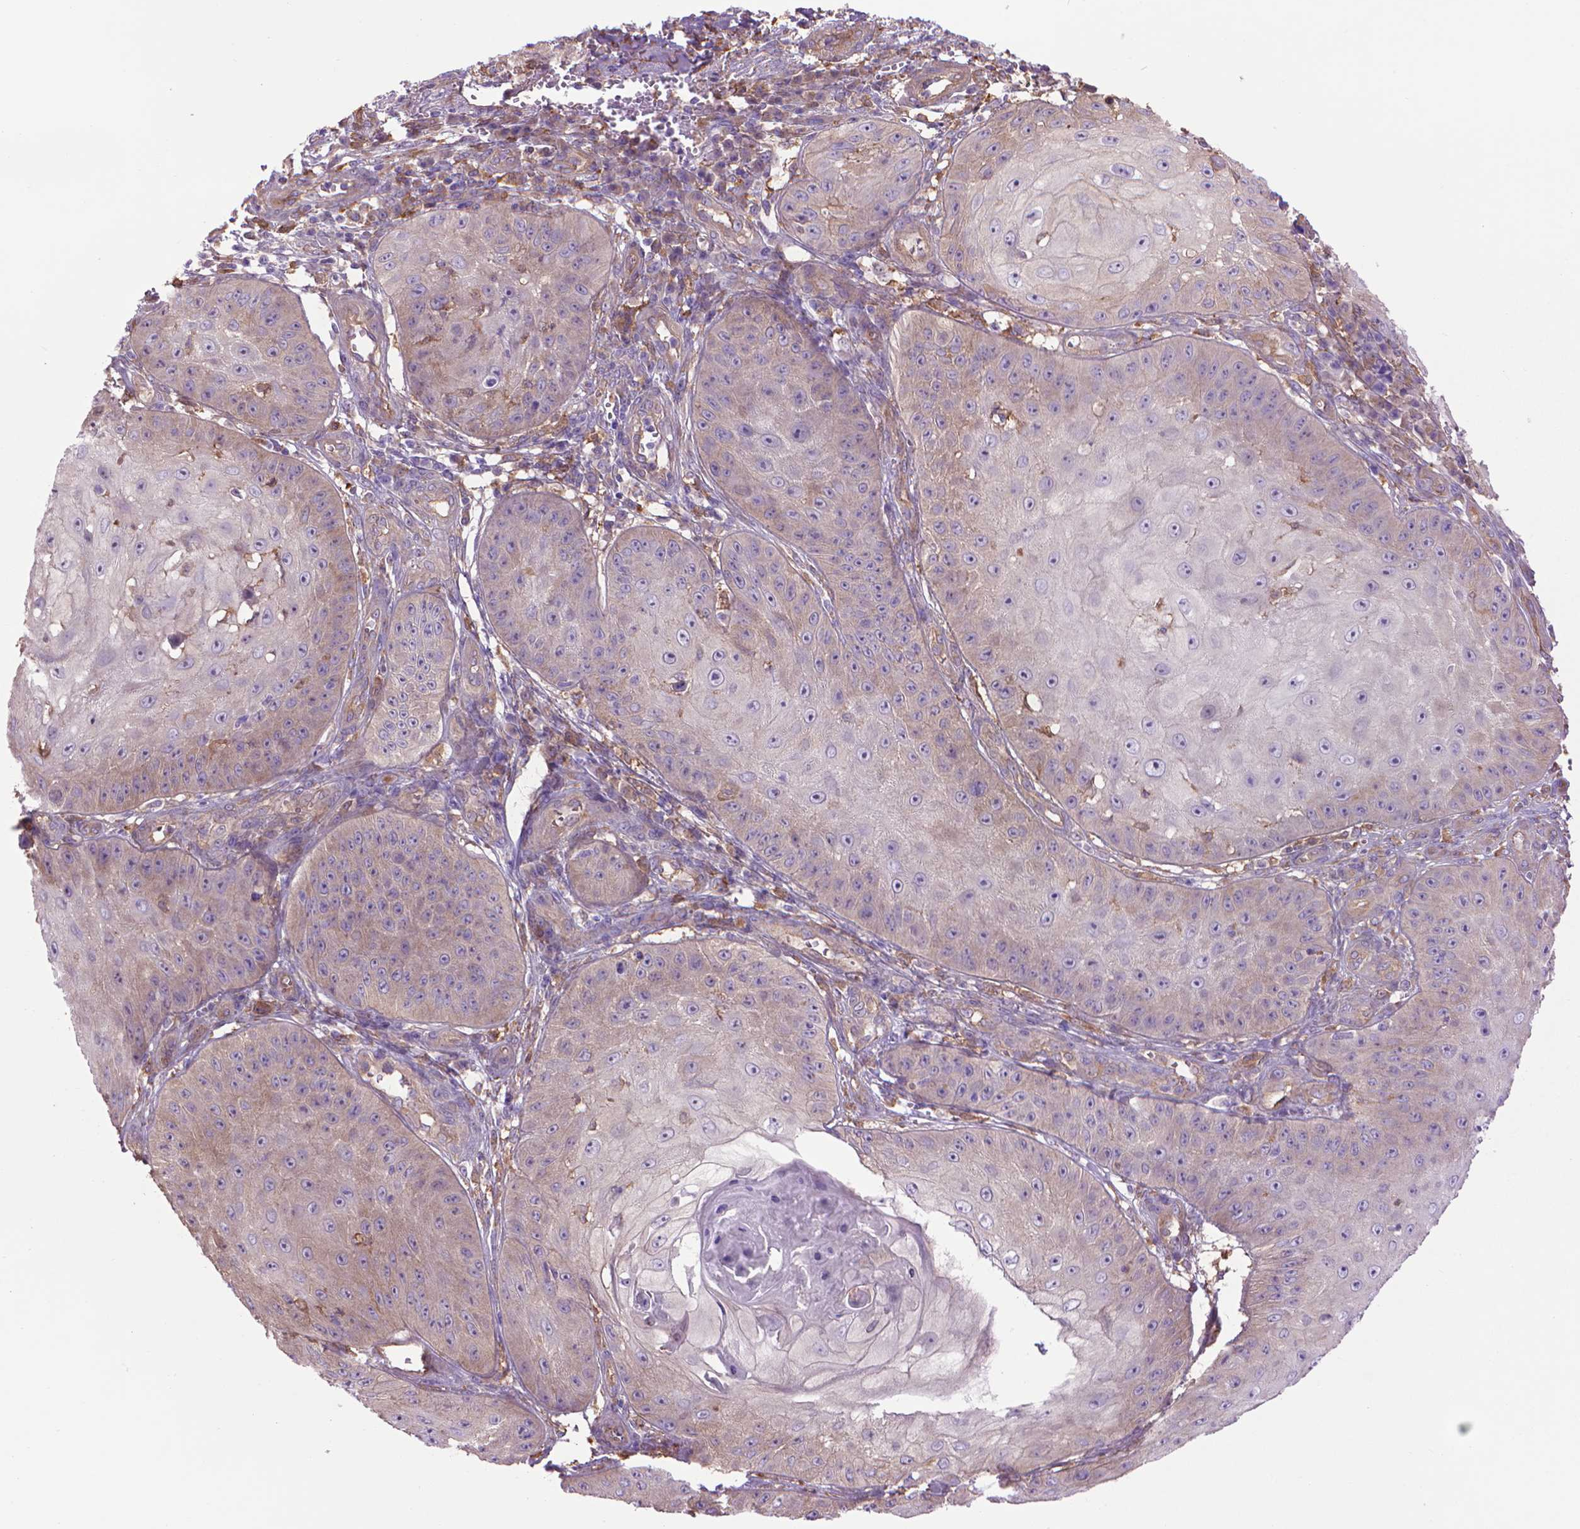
{"staining": {"intensity": "negative", "quantity": "none", "location": "none"}, "tissue": "skin cancer", "cell_type": "Tumor cells", "image_type": "cancer", "snomed": [{"axis": "morphology", "description": "Squamous cell carcinoma, NOS"}, {"axis": "topography", "description": "Skin"}], "caption": "DAB immunohistochemical staining of human skin cancer (squamous cell carcinoma) exhibits no significant staining in tumor cells.", "gene": "CORO1B", "patient": {"sex": "male", "age": 70}}